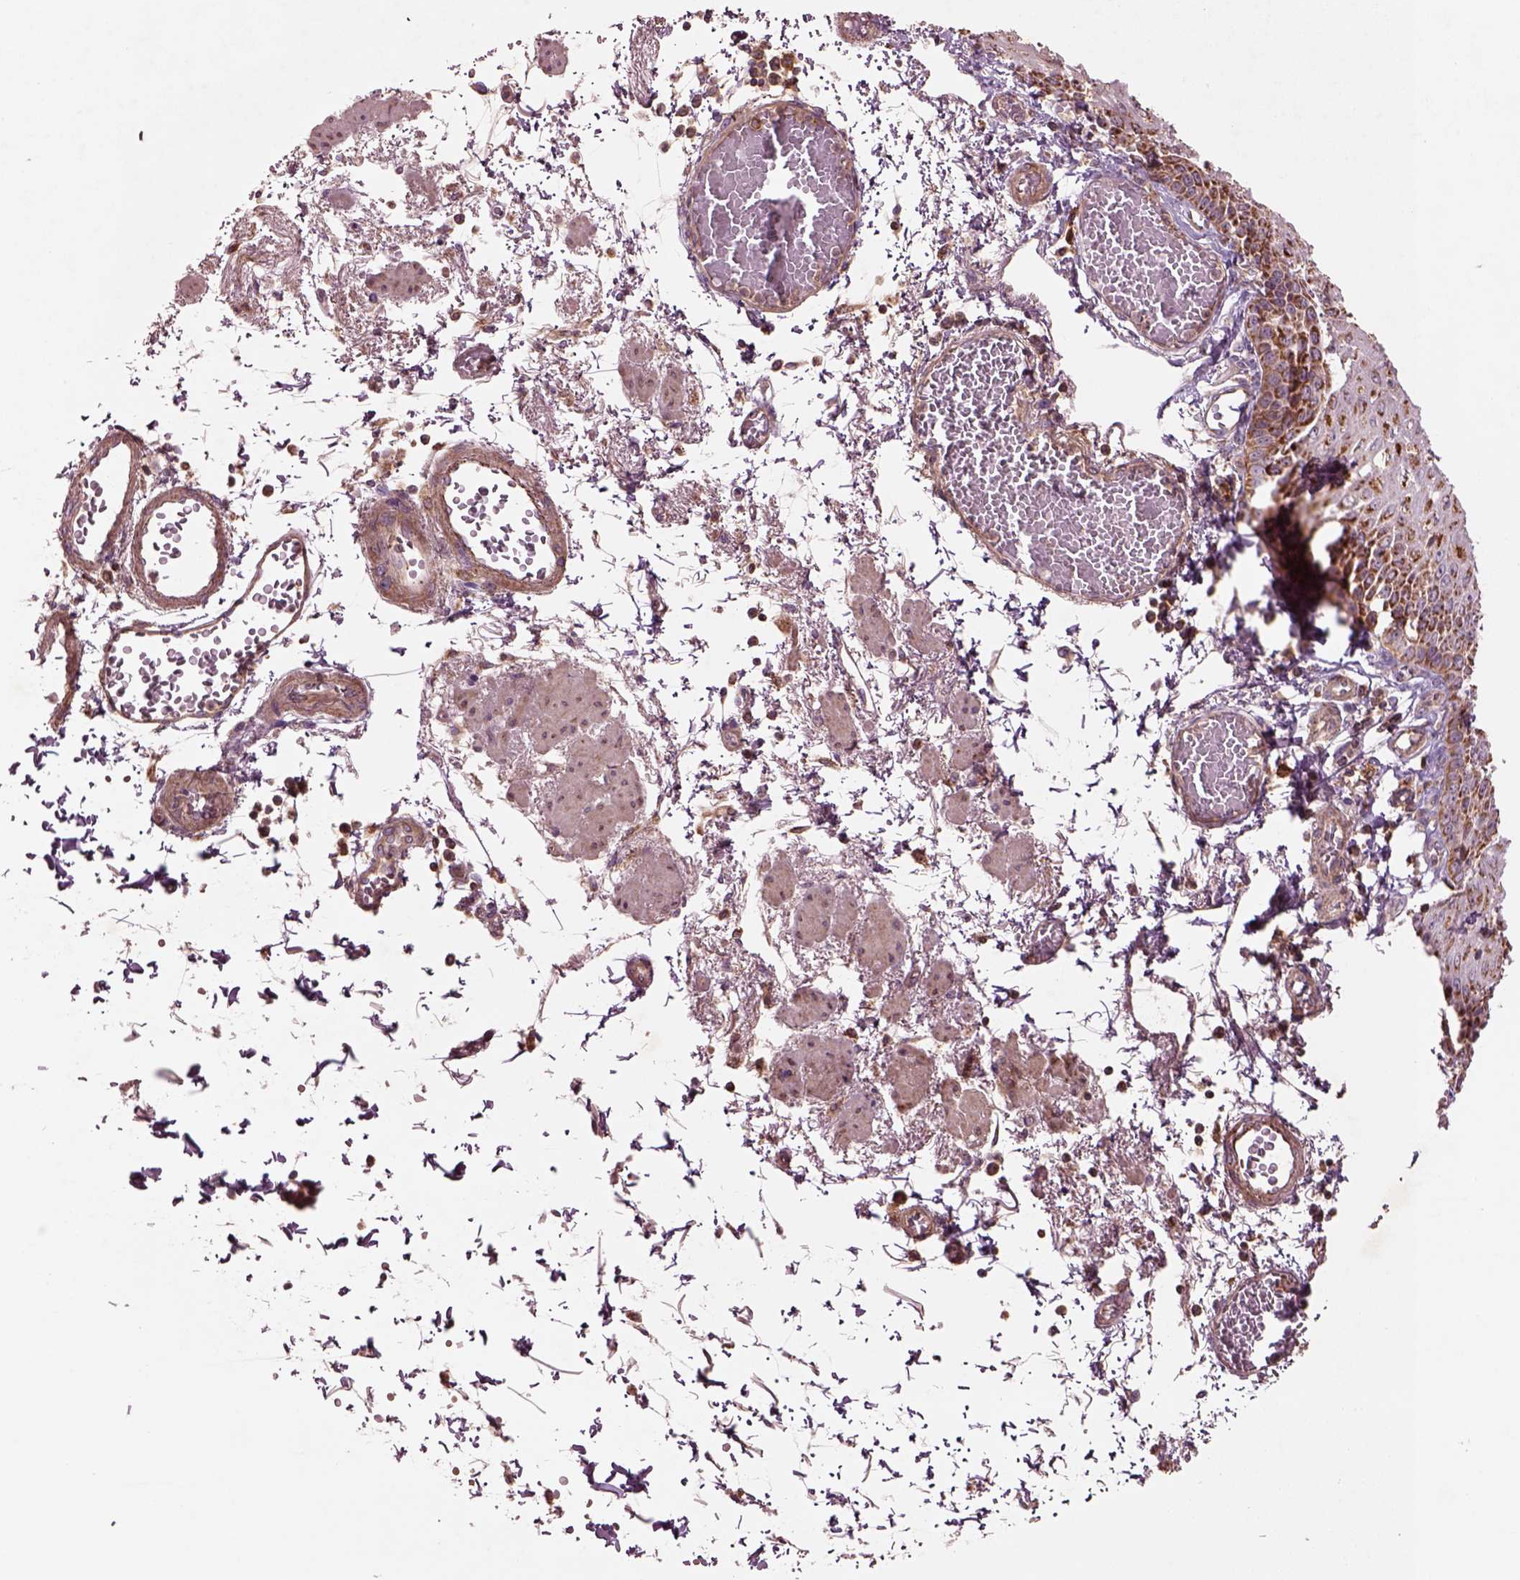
{"staining": {"intensity": "moderate", "quantity": "25%-75%", "location": "cytoplasmic/membranous"}, "tissue": "esophagus", "cell_type": "Squamous epithelial cells", "image_type": "normal", "snomed": [{"axis": "morphology", "description": "Normal tissue, NOS"}, {"axis": "morphology", "description": "Adenocarcinoma, NOS"}, {"axis": "topography", "description": "Esophagus"}], "caption": "High-power microscopy captured an immunohistochemistry histopathology image of normal esophagus, revealing moderate cytoplasmic/membranous positivity in about 25%-75% of squamous epithelial cells. (IHC, brightfield microscopy, high magnification).", "gene": "SLC25A31", "patient": {"sex": "male", "age": 81}}